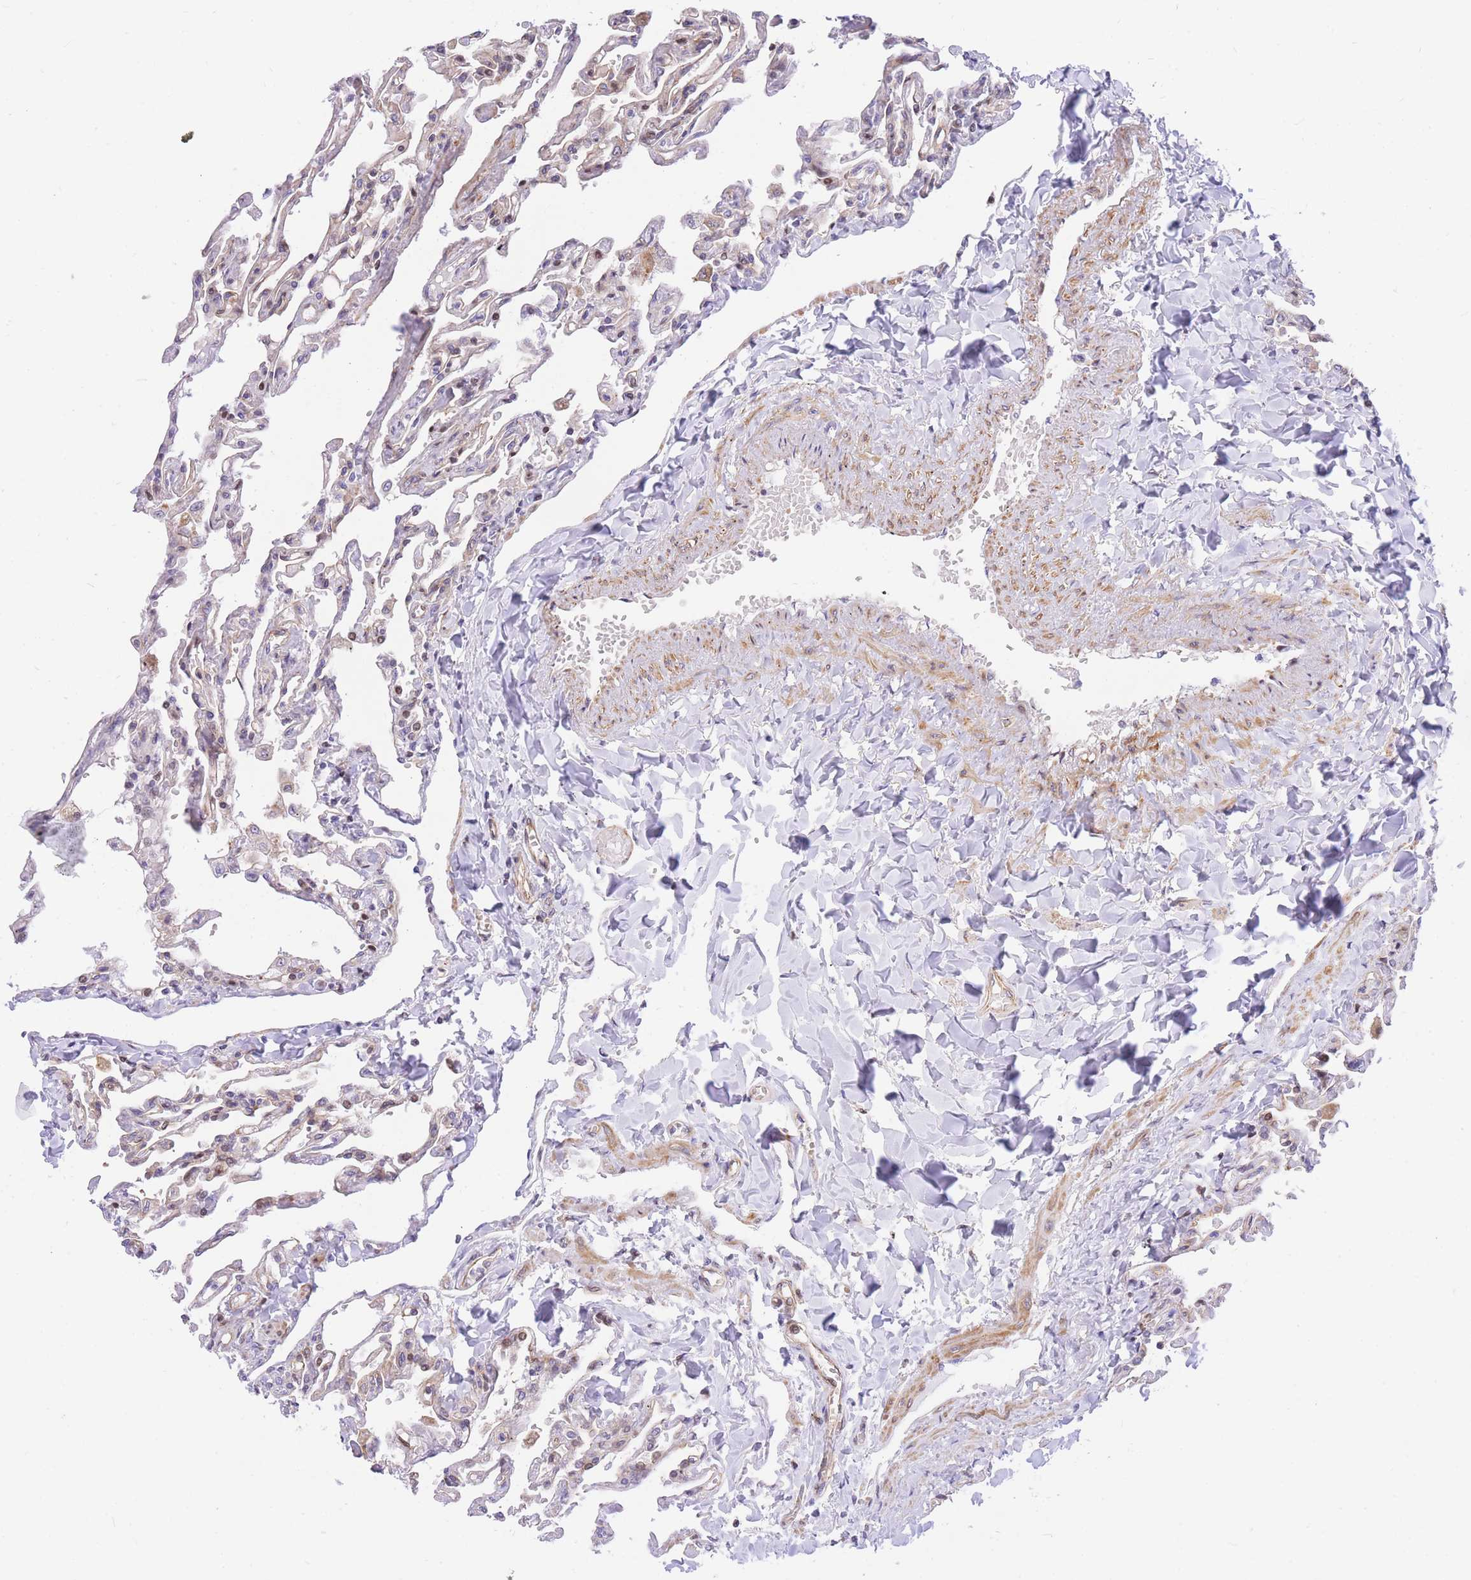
{"staining": {"intensity": "moderate", "quantity": "25%-75%", "location": "cytoplasmic/membranous,nuclear"}, "tissue": "lung", "cell_type": "Alveolar cells", "image_type": "normal", "snomed": [{"axis": "morphology", "description": "Normal tissue, NOS"}, {"axis": "topography", "description": "Lung"}], "caption": "Human lung stained with a brown dye shows moderate cytoplasmic/membranous,nuclear positive expression in about 25%-75% of alveolar cells.", "gene": "S100PBP", "patient": {"sex": "male", "age": 21}}